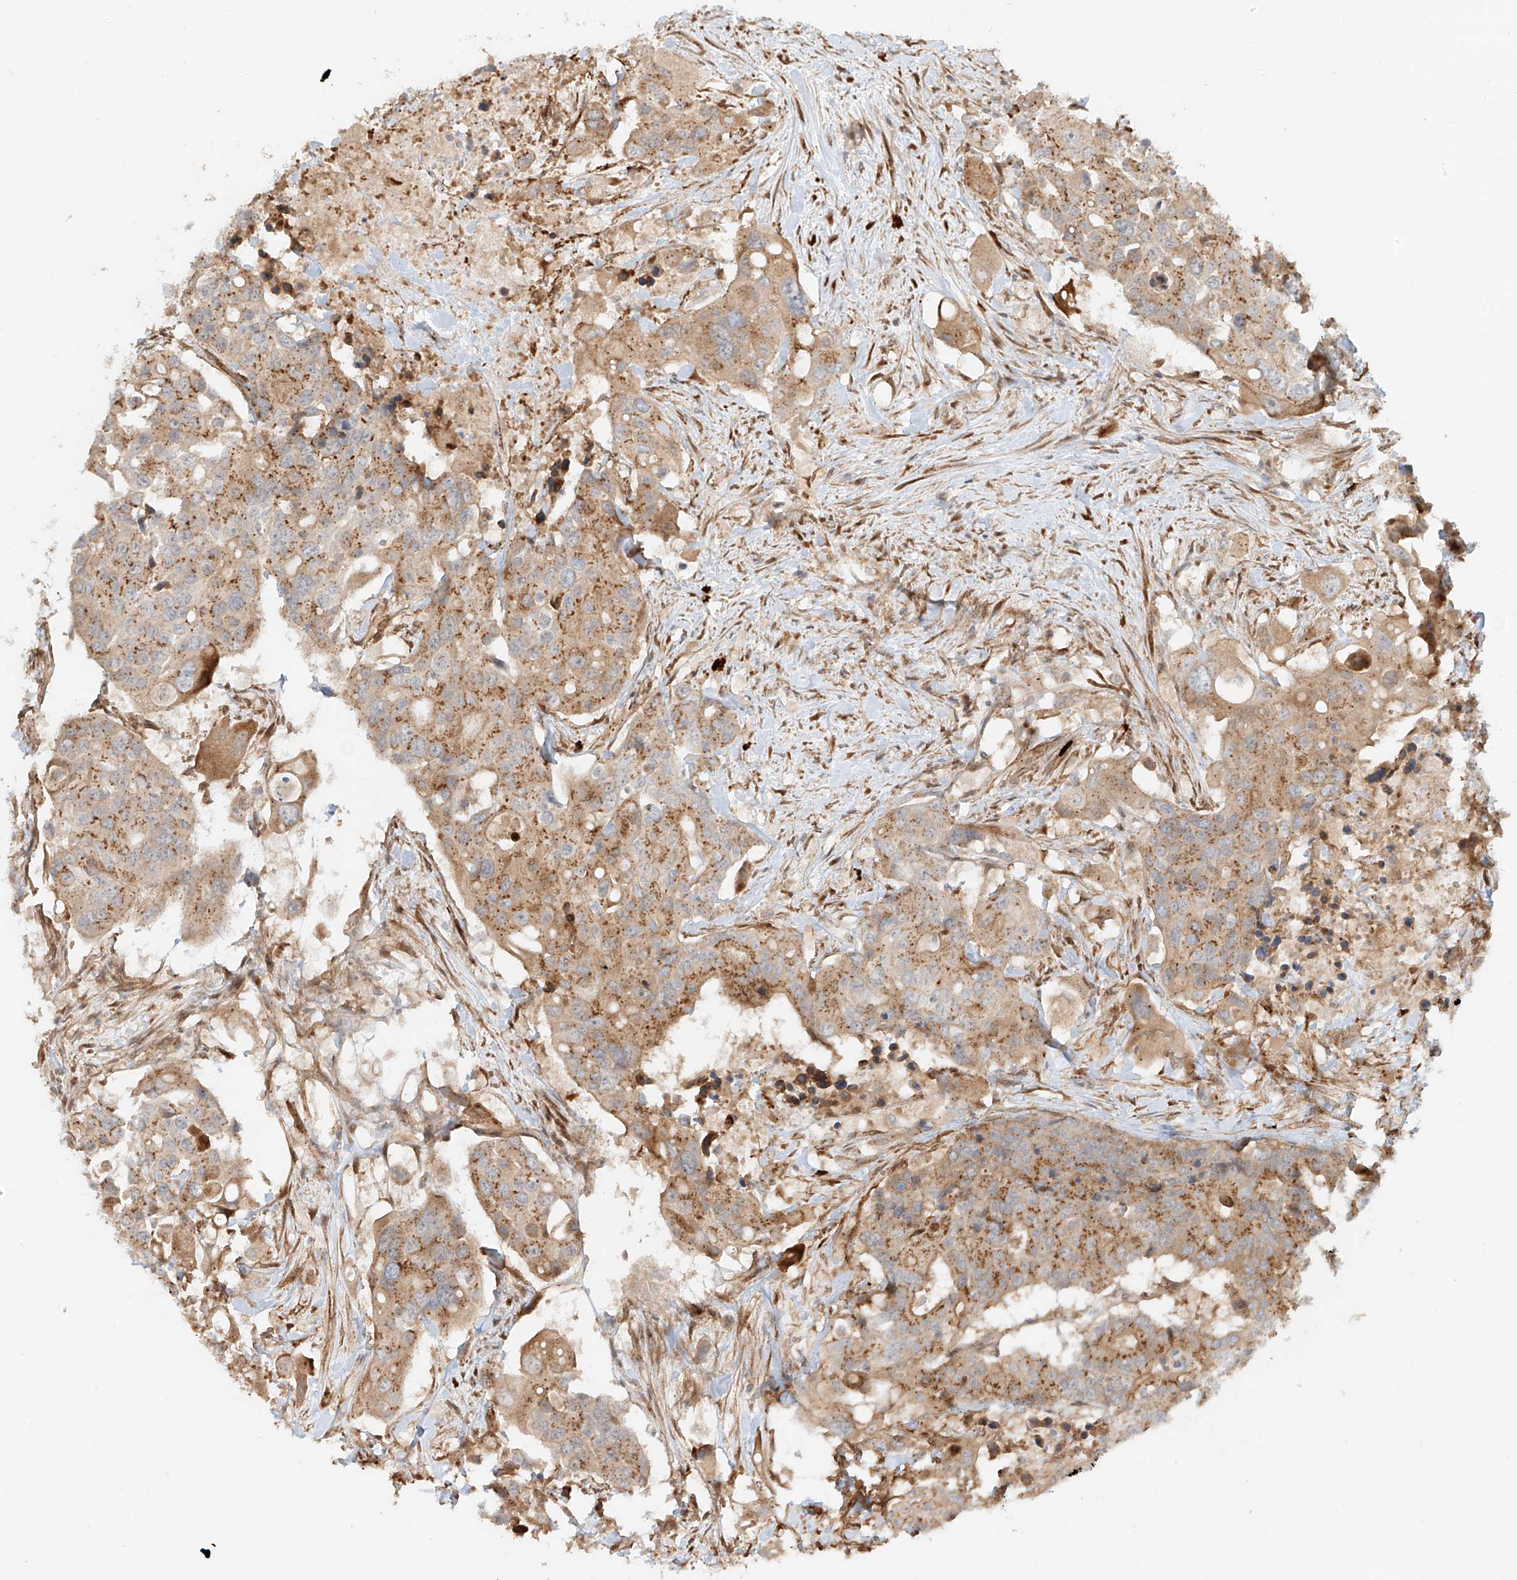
{"staining": {"intensity": "moderate", "quantity": ">75%", "location": "cytoplasmic/membranous"}, "tissue": "colorectal cancer", "cell_type": "Tumor cells", "image_type": "cancer", "snomed": [{"axis": "morphology", "description": "Adenocarcinoma, NOS"}, {"axis": "topography", "description": "Colon"}], "caption": "Human adenocarcinoma (colorectal) stained with a brown dye demonstrates moderate cytoplasmic/membranous positive positivity in approximately >75% of tumor cells.", "gene": "ZNF287", "patient": {"sex": "male", "age": 77}}